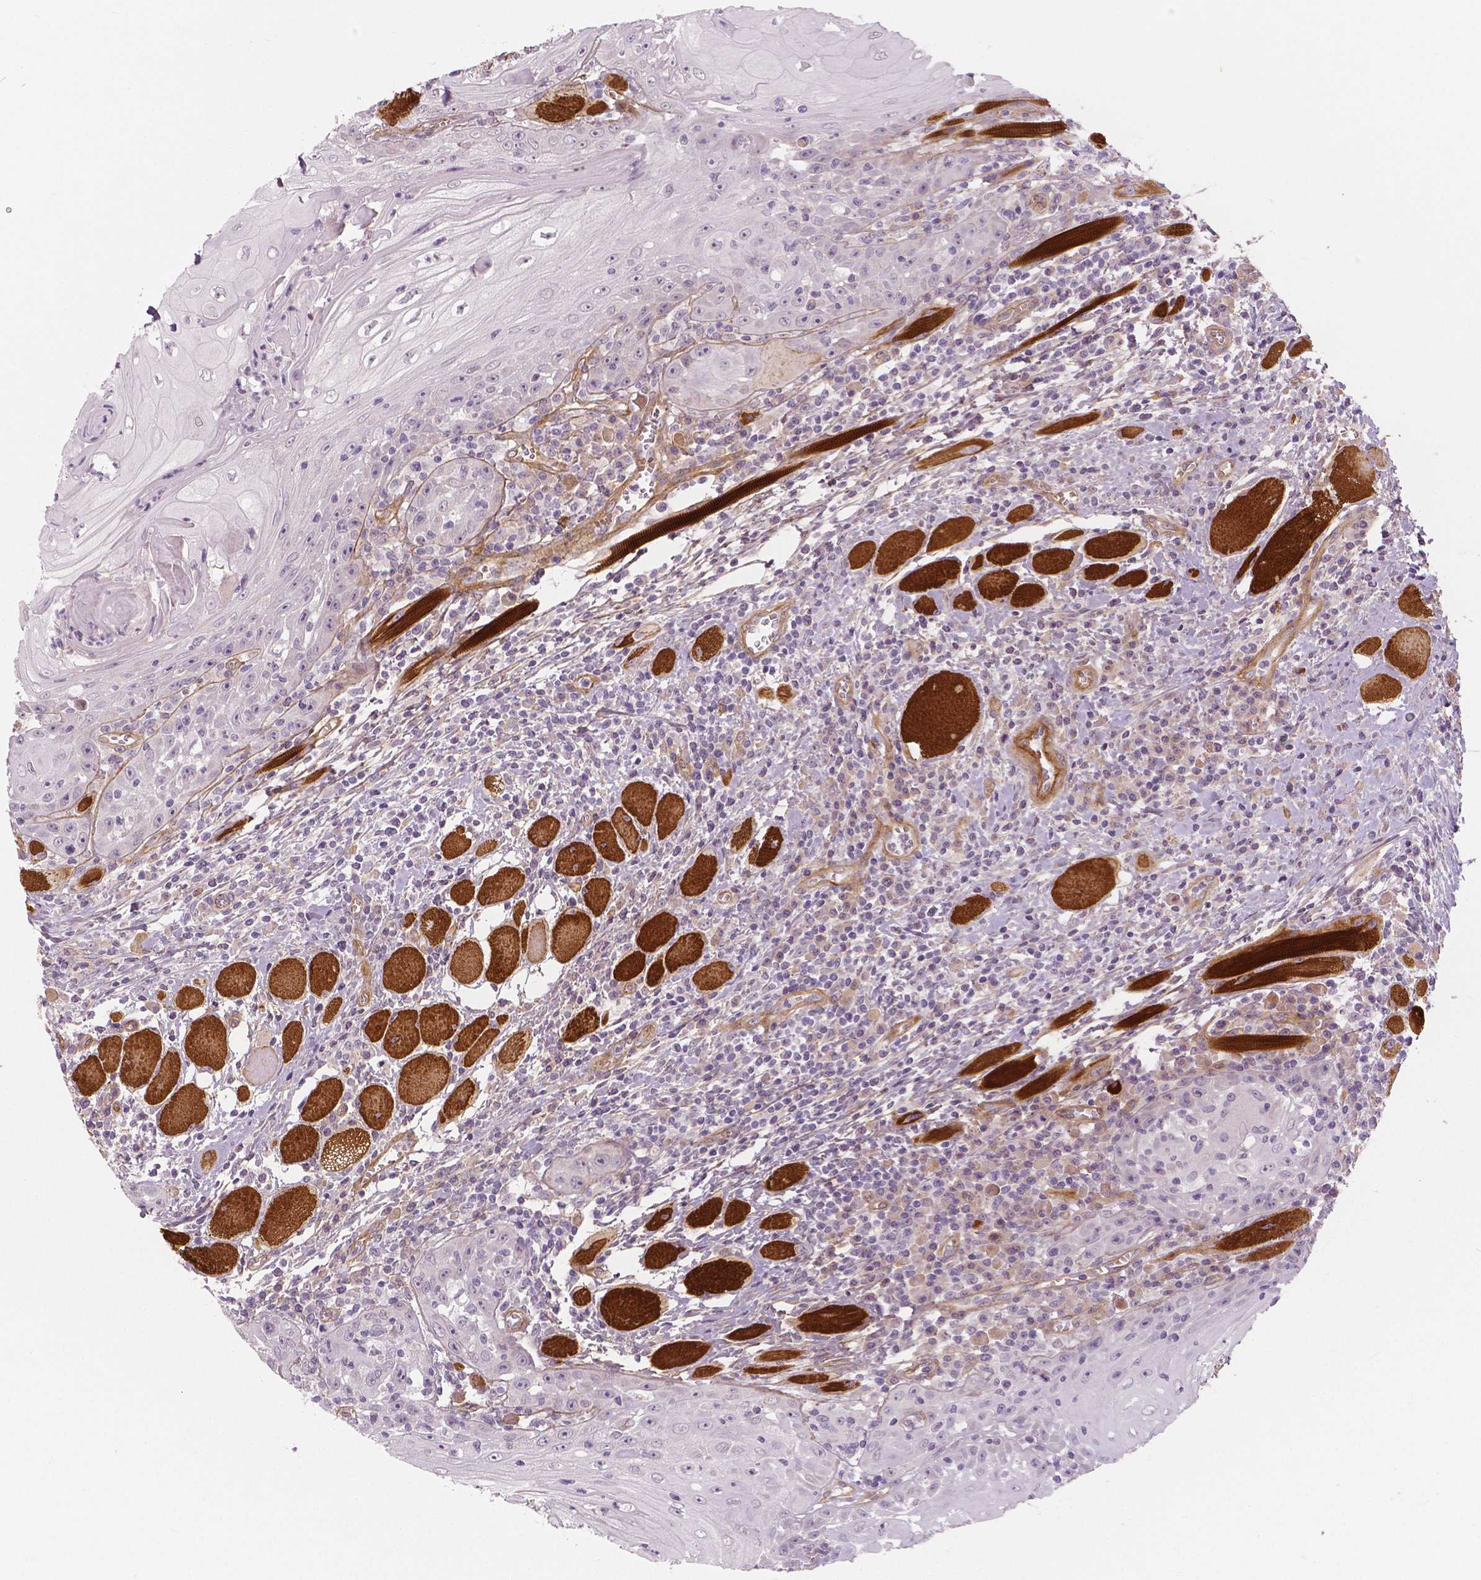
{"staining": {"intensity": "negative", "quantity": "none", "location": "none"}, "tissue": "head and neck cancer", "cell_type": "Tumor cells", "image_type": "cancer", "snomed": [{"axis": "morphology", "description": "Squamous cell carcinoma, NOS"}, {"axis": "topography", "description": "Head-Neck"}], "caption": "A histopathology image of head and neck cancer stained for a protein reveals no brown staining in tumor cells.", "gene": "FLT1", "patient": {"sex": "male", "age": 52}}